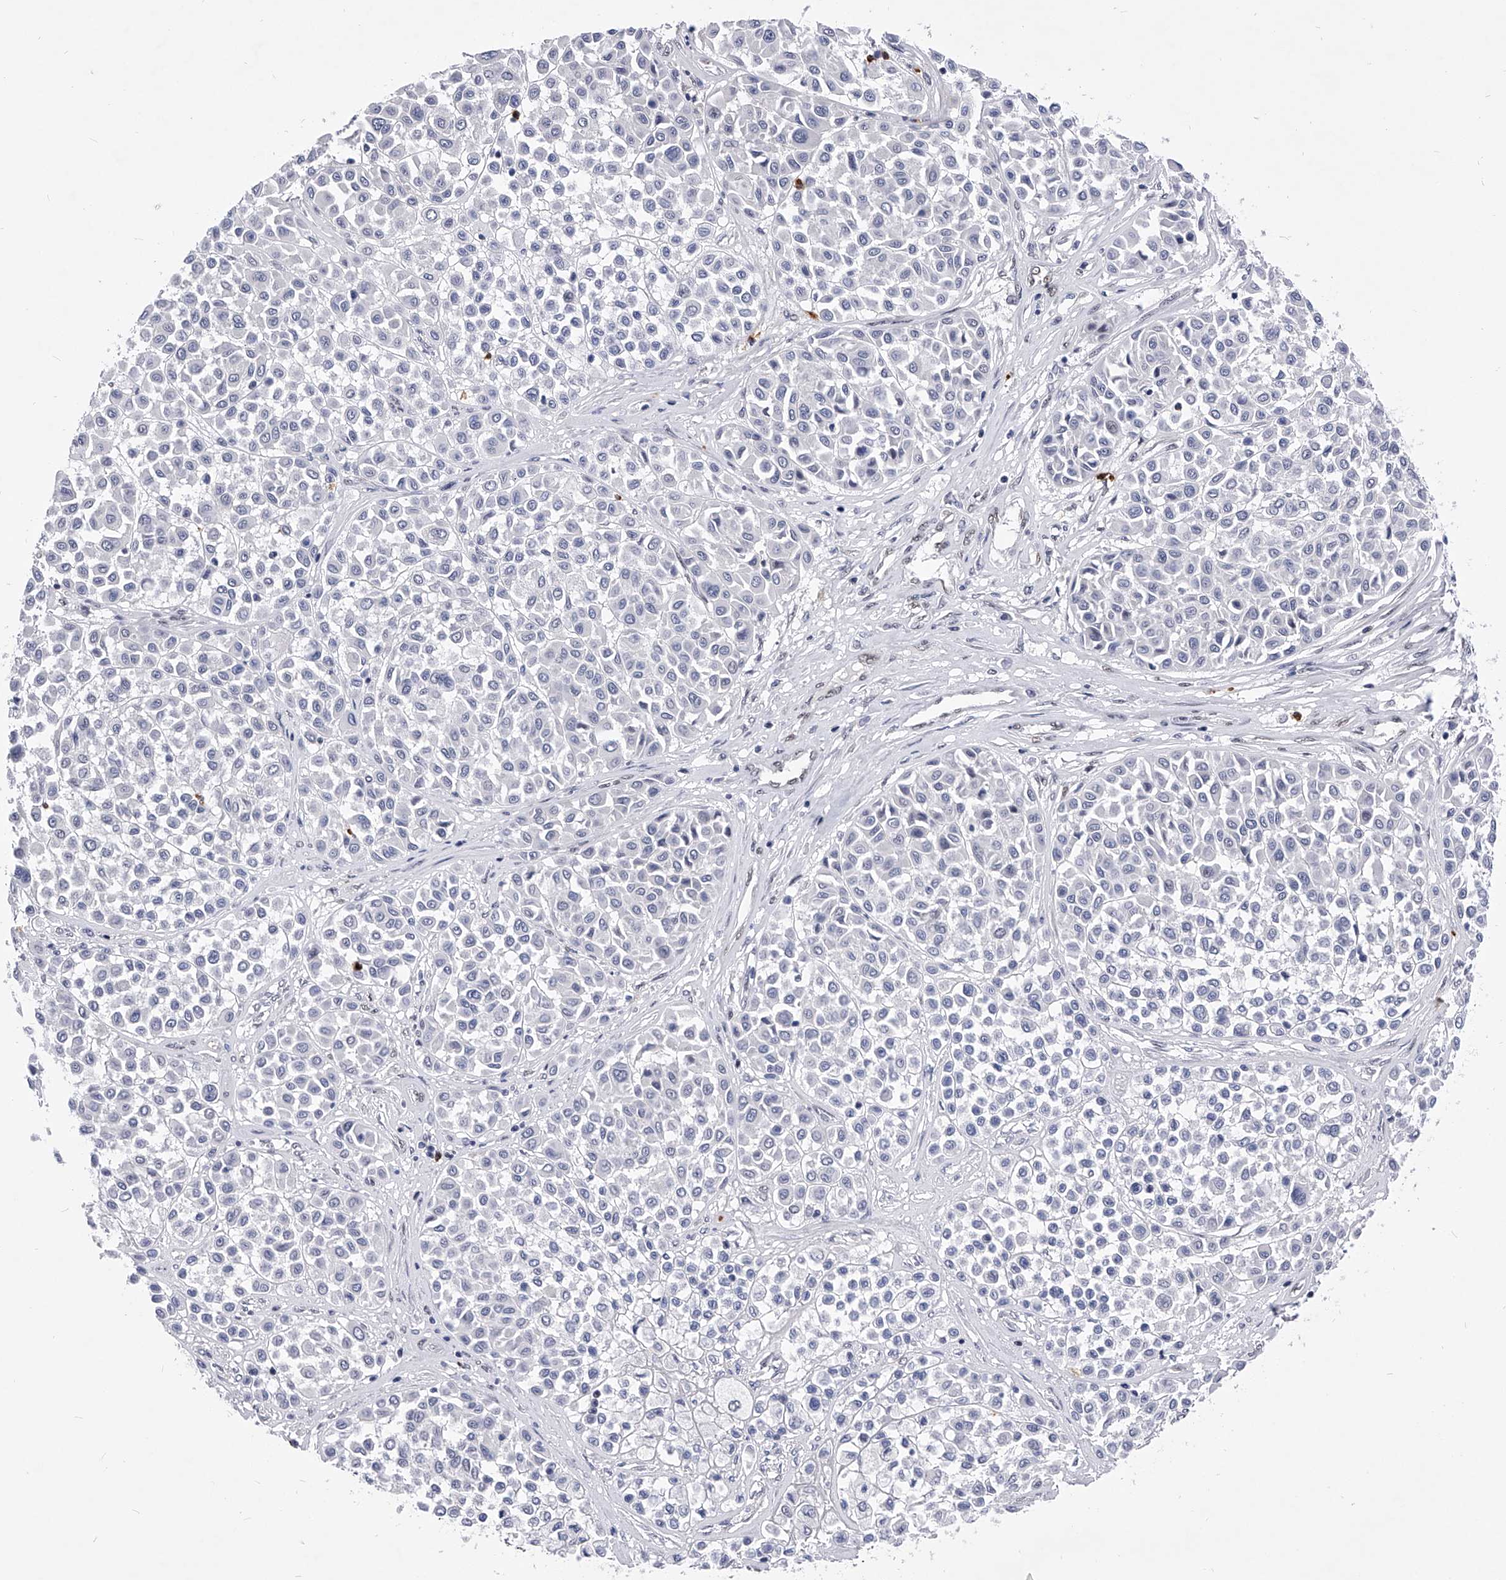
{"staining": {"intensity": "negative", "quantity": "none", "location": "none"}, "tissue": "melanoma", "cell_type": "Tumor cells", "image_type": "cancer", "snomed": [{"axis": "morphology", "description": "Malignant melanoma, Metastatic site"}, {"axis": "topography", "description": "Soft tissue"}], "caption": "Tumor cells are negative for brown protein staining in melanoma.", "gene": "TESK2", "patient": {"sex": "male", "age": 41}}